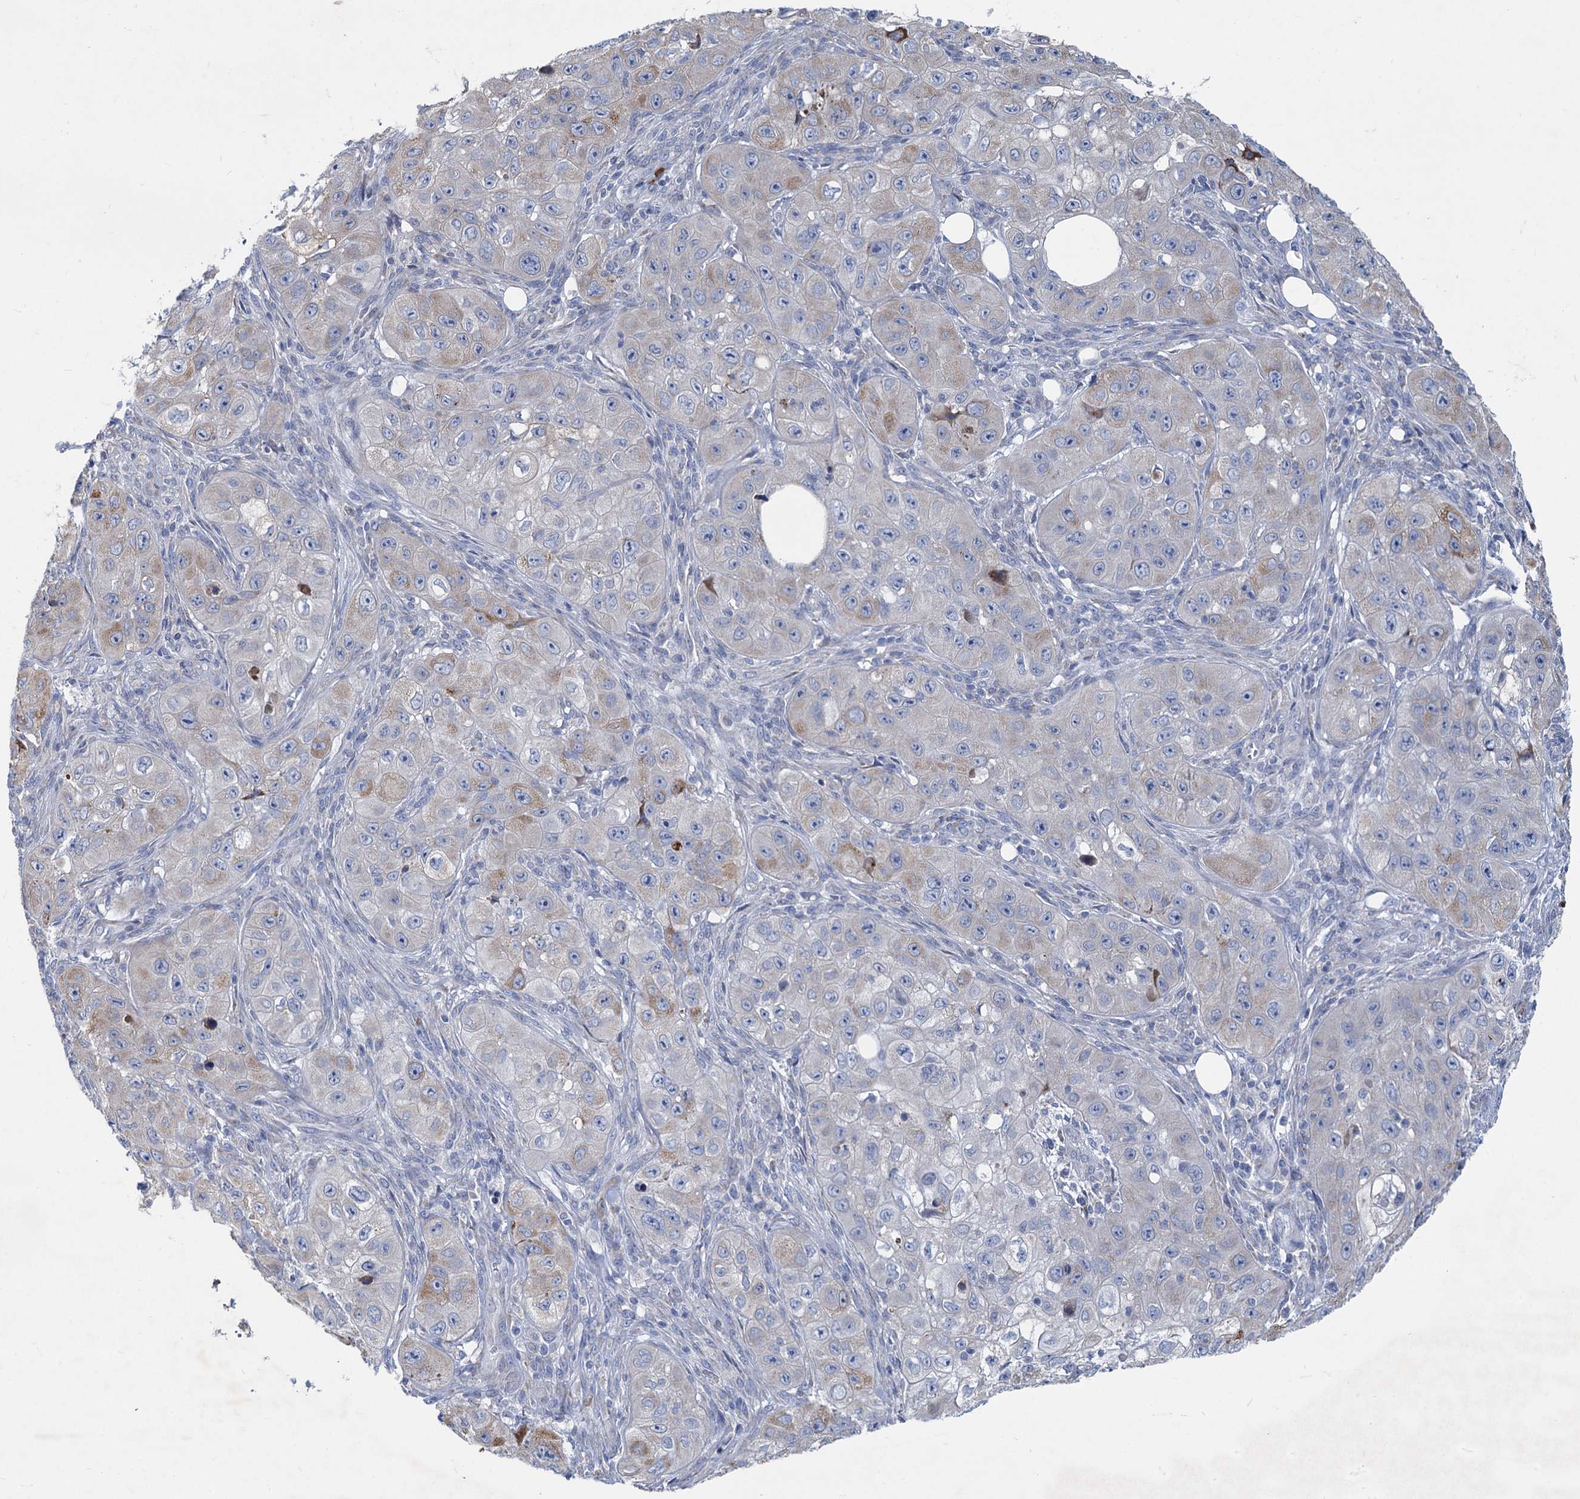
{"staining": {"intensity": "negative", "quantity": "none", "location": "none"}, "tissue": "skin cancer", "cell_type": "Tumor cells", "image_type": "cancer", "snomed": [{"axis": "morphology", "description": "Squamous cell carcinoma, NOS"}, {"axis": "topography", "description": "Skin"}, {"axis": "topography", "description": "Subcutis"}], "caption": "Tumor cells are negative for brown protein staining in skin cancer. (Immunohistochemistry, brightfield microscopy, high magnification).", "gene": "PRSS35", "patient": {"sex": "male", "age": 73}}